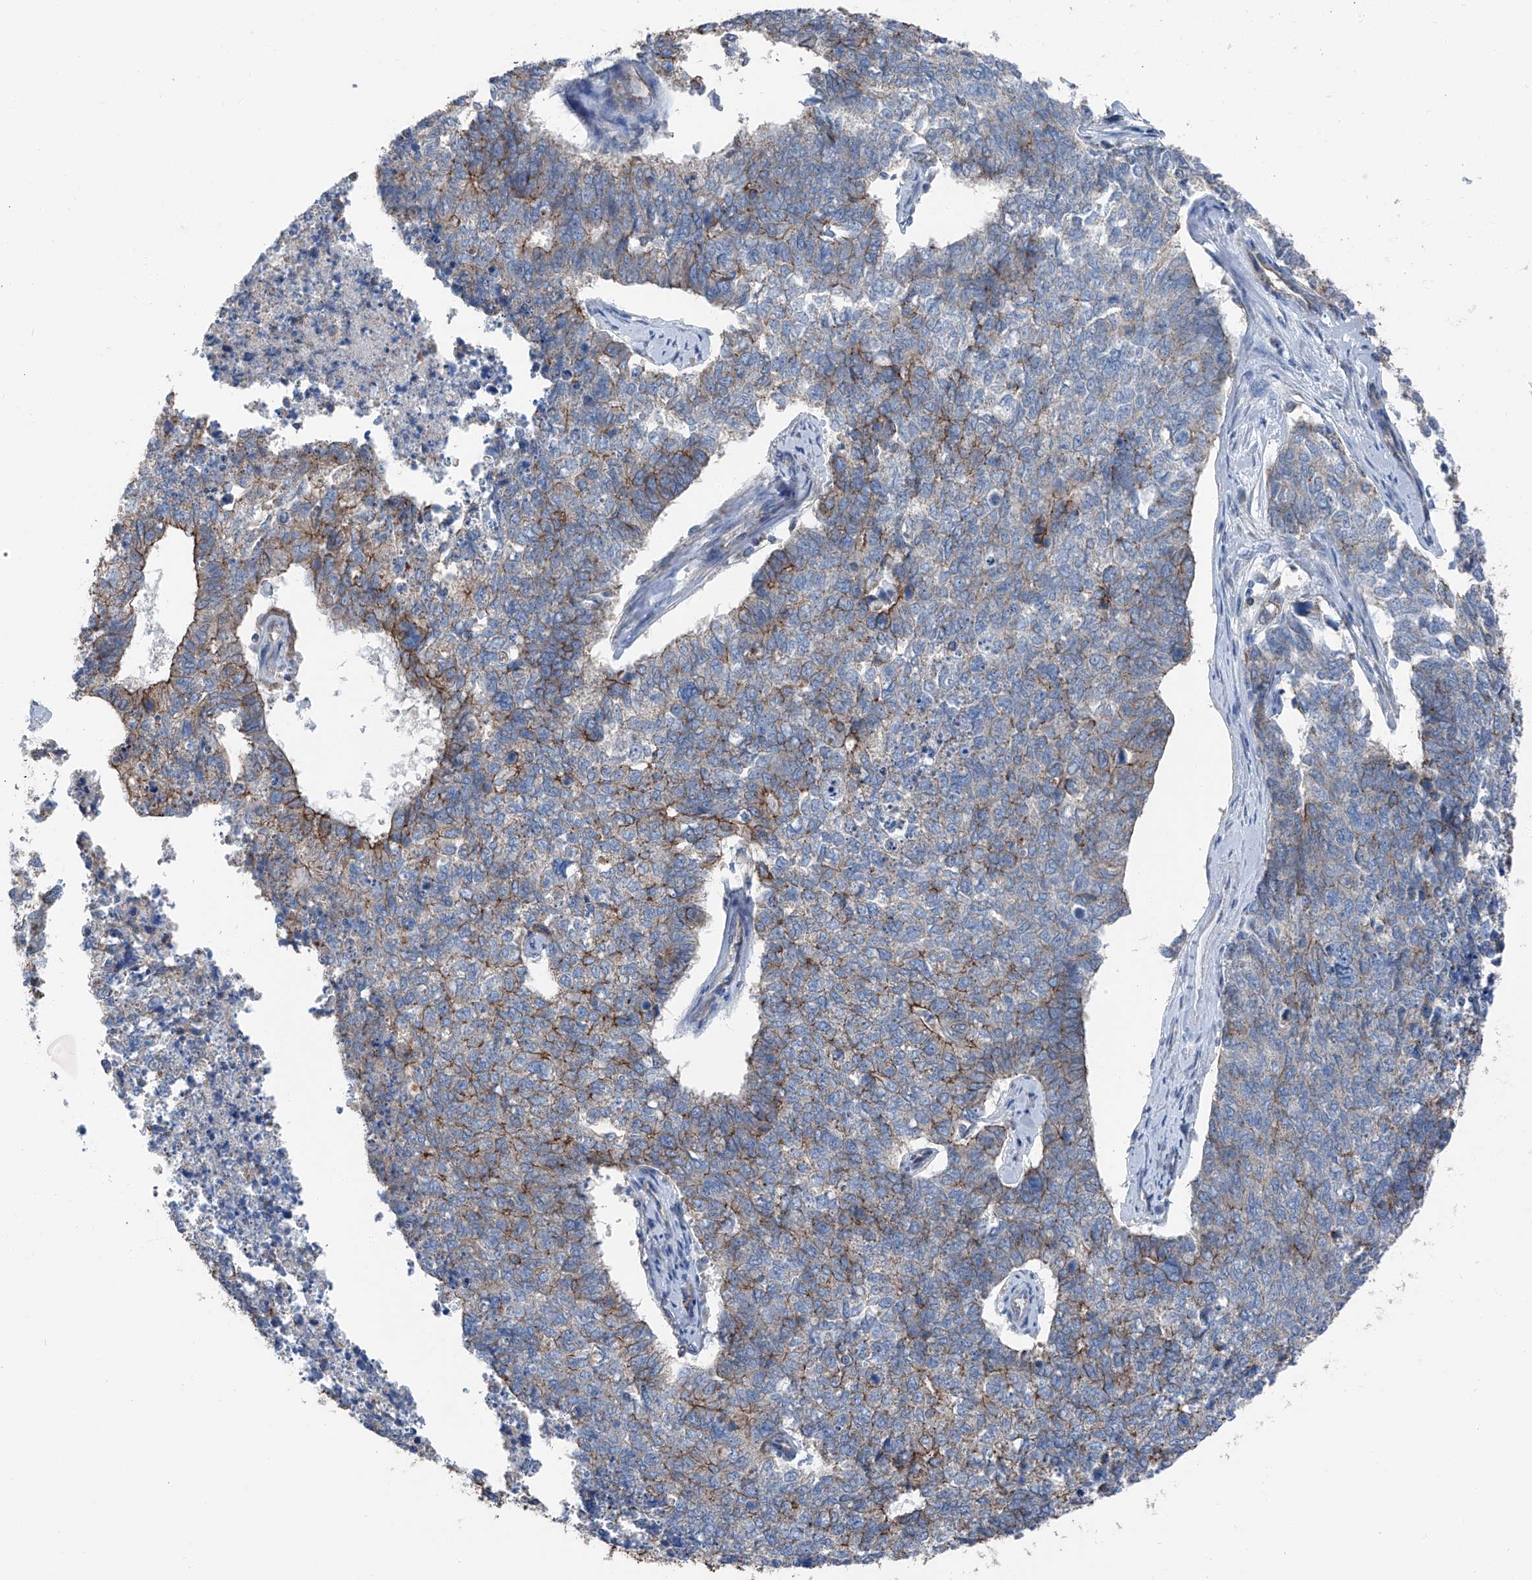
{"staining": {"intensity": "moderate", "quantity": "<25%", "location": "cytoplasmic/membranous"}, "tissue": "cervical cancer", "cell_type": "Tumor cells", "image_type": "cancer", "snomed": [{"axis": "morphology", "description": "Squamous cell carcinoma, NOS"}, {"axis": "topography", "description": "Cervix"}], "caption": "Cervical cancer (squamous cell carcinoma) stained with DAB immunohistochemistry exhibits low levels of moderate cytoplasmic/membranous expression in about <25% of tumor cells.", "gene": "GPR142", "patient": {"sex": "female", "age": 63}}